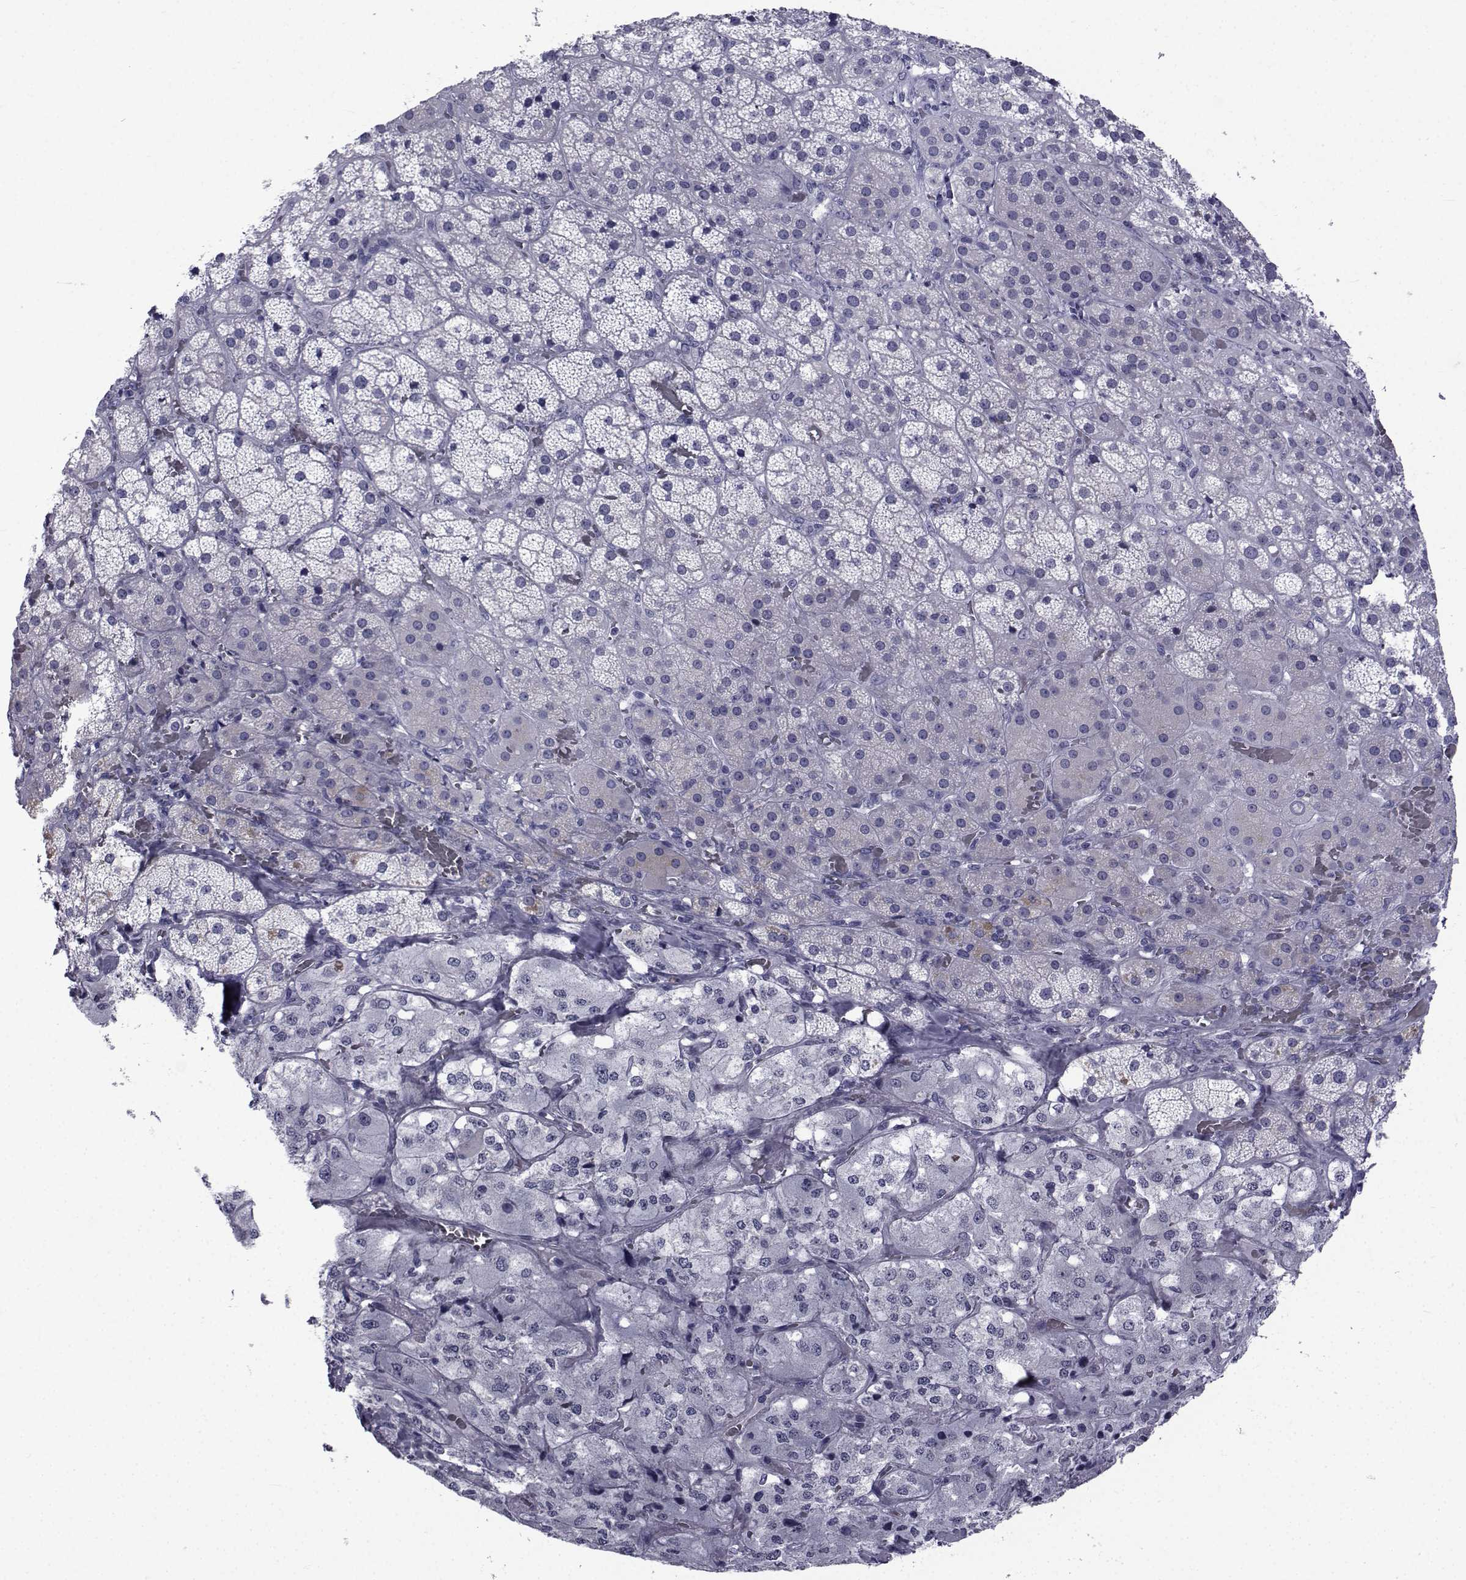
{"staining": {"intensity": "negative", "quantity": "none", "location": "none"}, "tissue": "adrenal gland", "cell_type": "Glandular cells", "image_type": "normal", "snomed": [{"axis": "morphology", "description": "Normal tissue, NOS"}, {"axis": "topography", "description": "Adrenal gland"}], "caption": "Glandular cells show no significant expression in normal adrenal gland. Nuclei are stained in blue.", "gene": "PDE6G", "patient": {"sex": "male", "age": 57}}